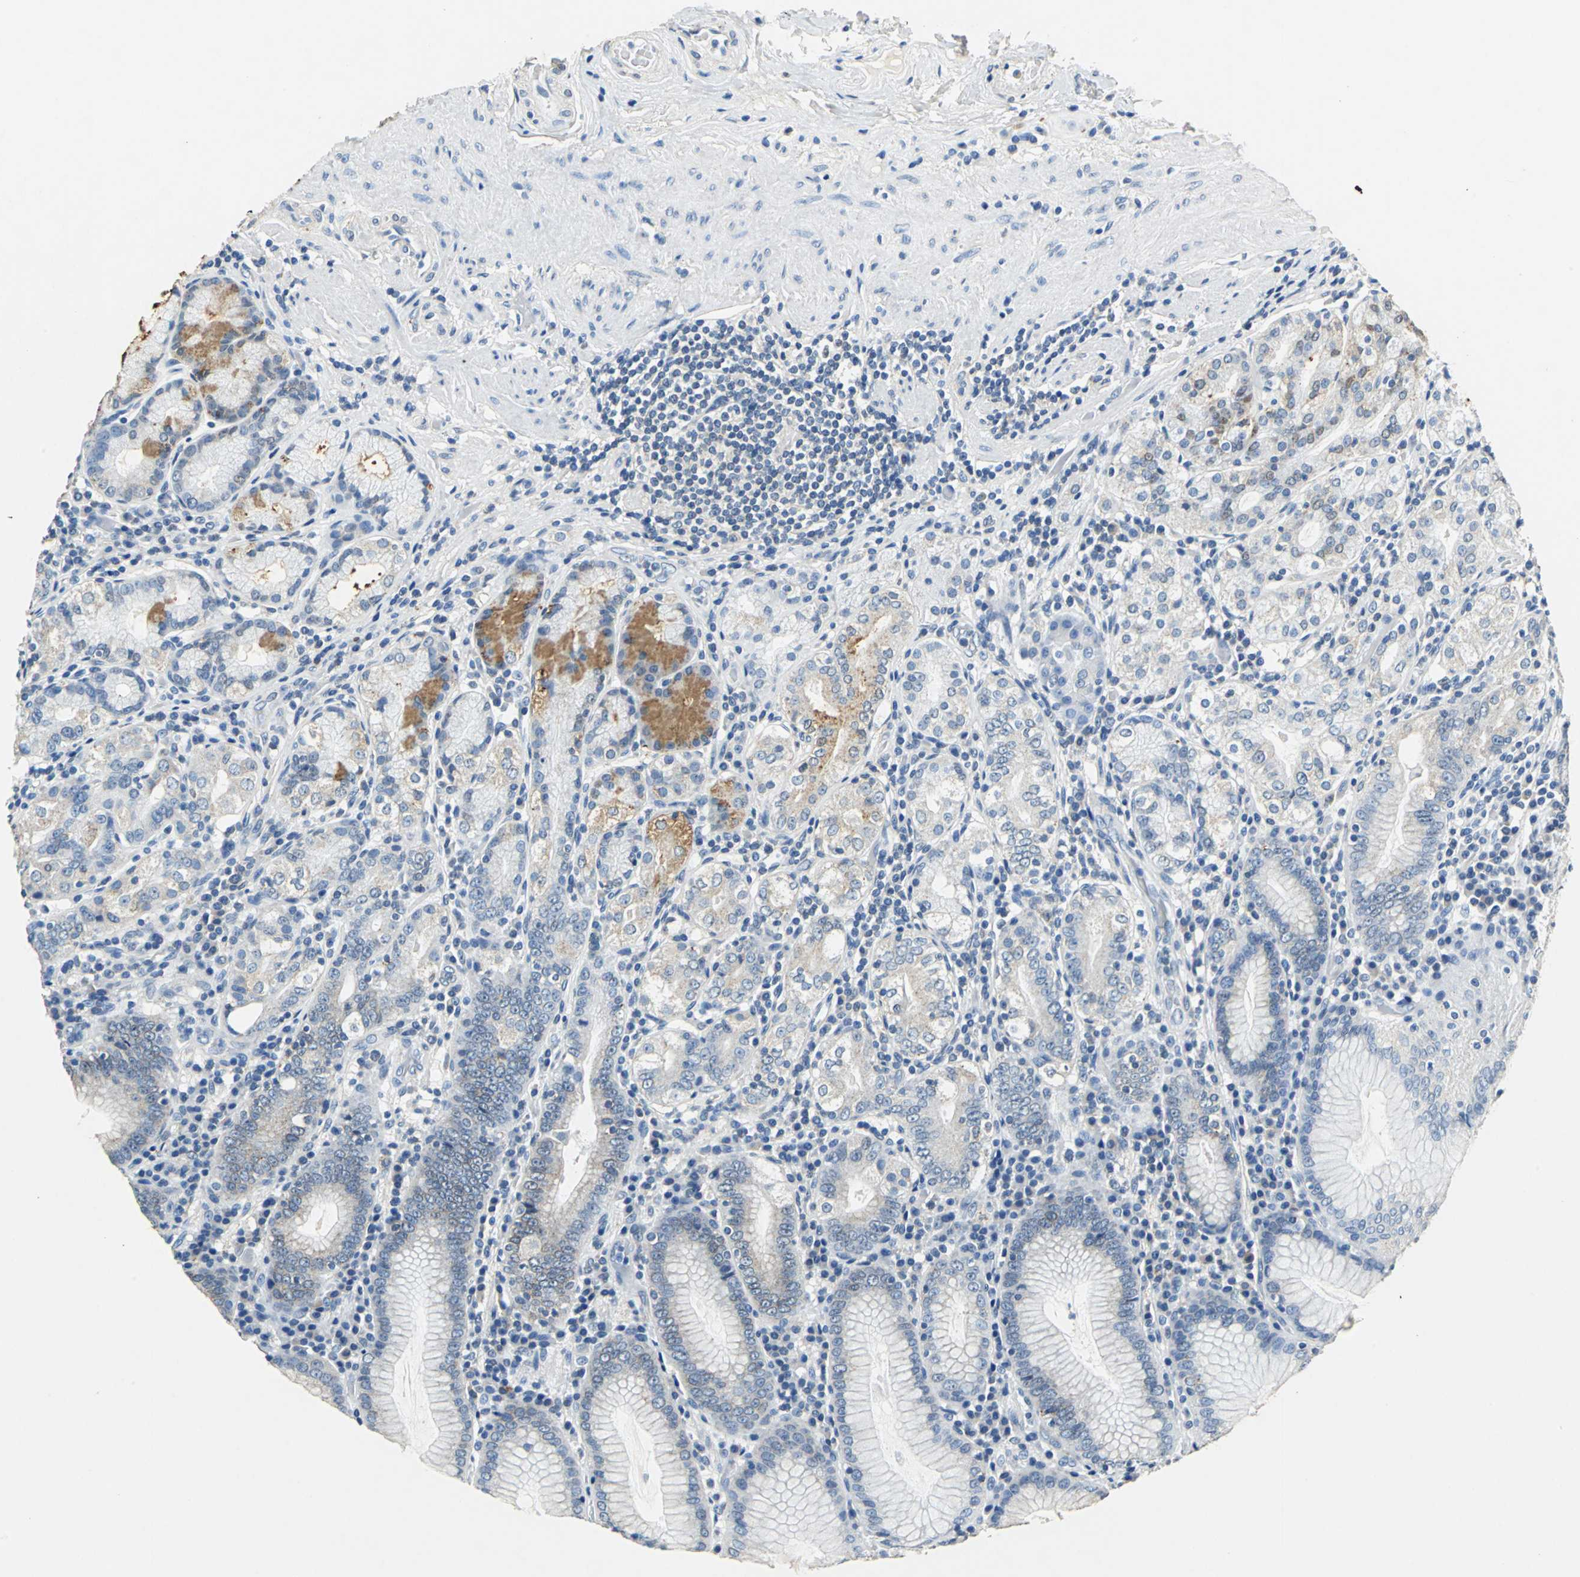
{"staining": {"intensity": "moderate", "quantity": "<25%", "location": "cytoplasmic/membranous"}, "tissue": "stomach", "cell_type": "Glandular cells", "image_type": "normal", "snomed": [{"axis": "morphology", "description": "Normal tissue, NOS"}, {"axis": "topography", "description": "Stomach, lower"}], "caption": "A brown stain labels moderate cytoplasmic/membranous staining of a protein in glandular cells of unremarkable stomach. (brown staining indicates protein expression, while blue staining denotes nuclei).", "gene": "TEX264", "patient": {"sex": "female", "age": 76}}